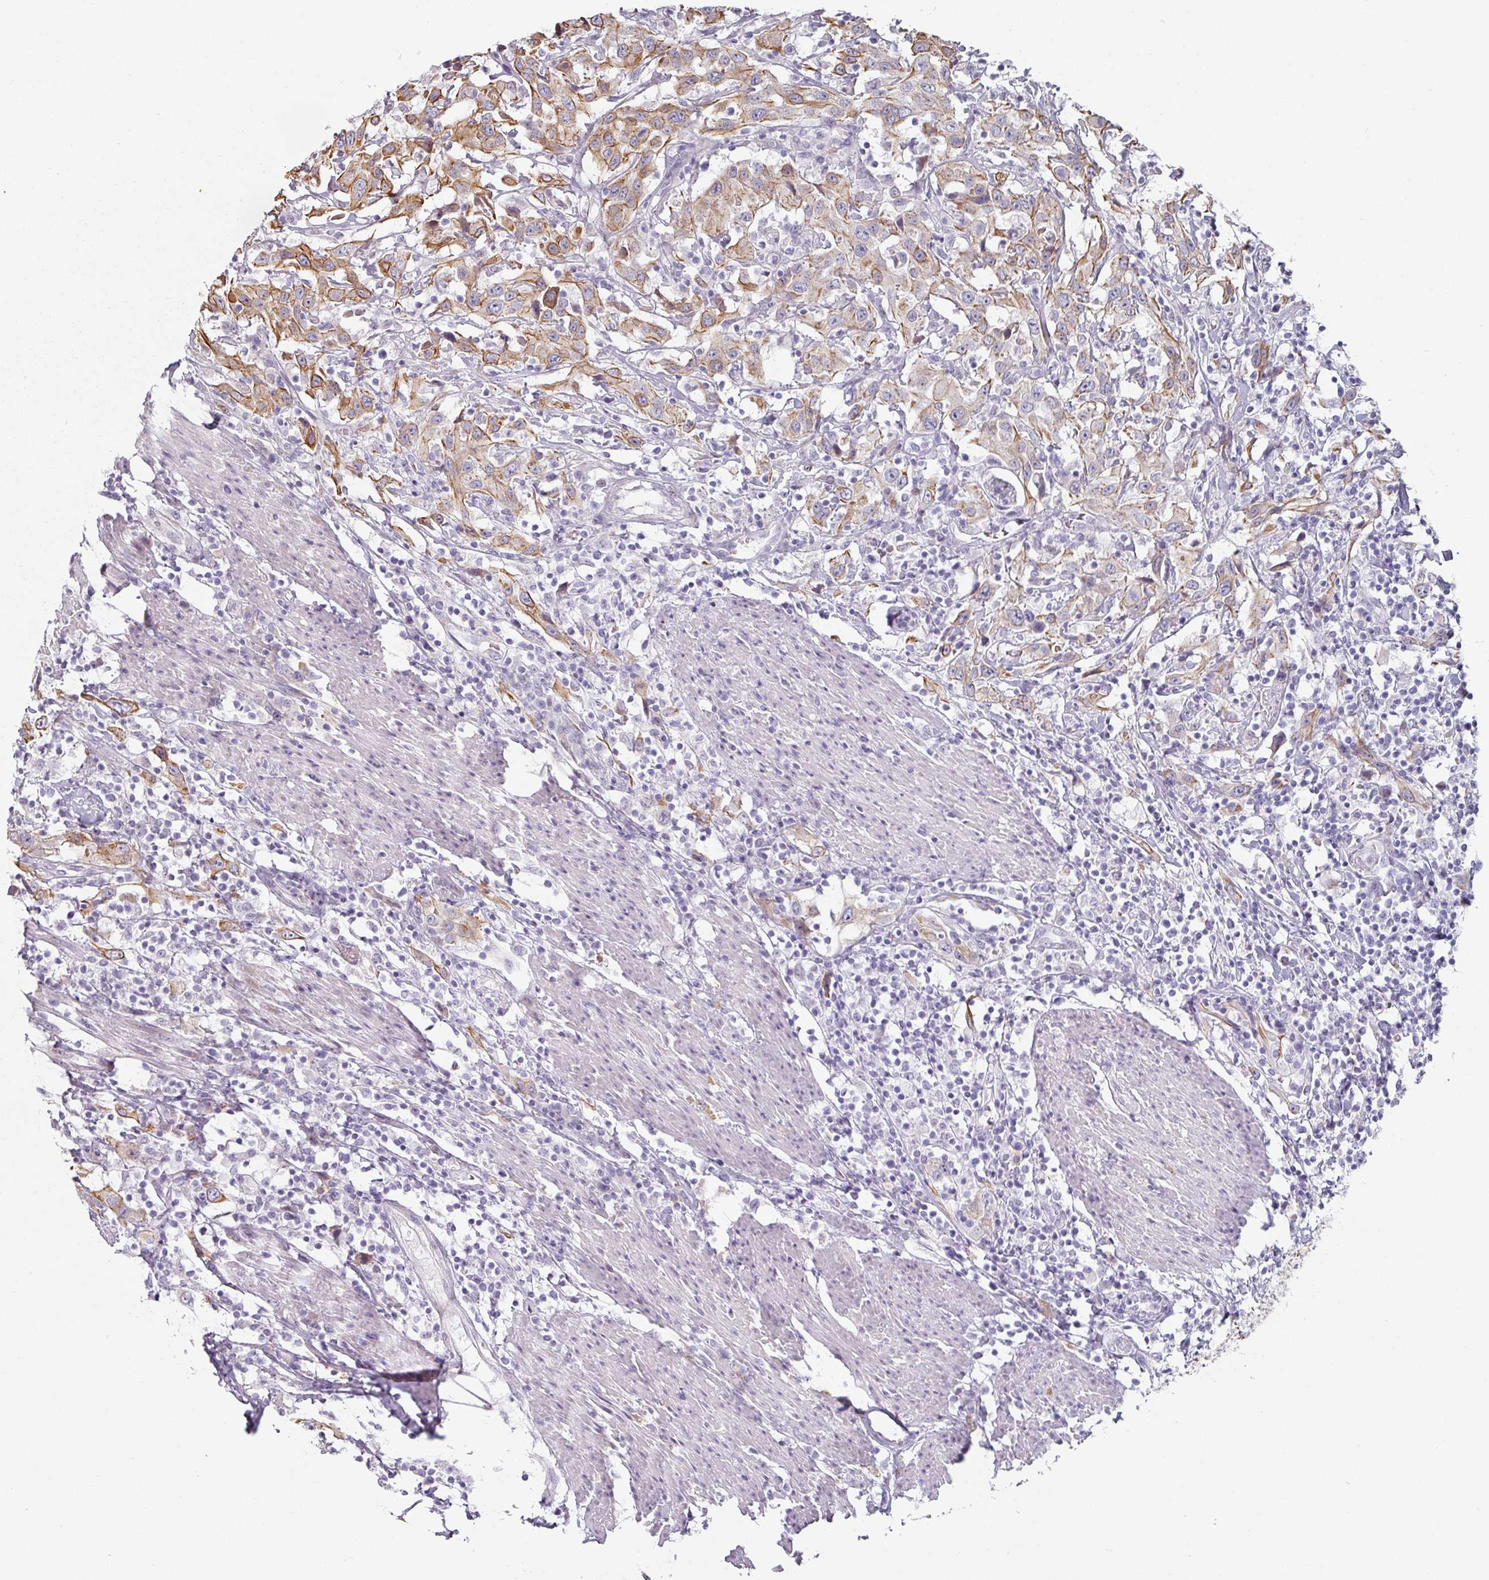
{"staining": {"intensity": "moderate", "quantity": ">75%", "location": "cytoplasmic/membranous"}, "tissue": "urothelial cancer", "cell_type": "Tumor cells", "image_type": "cancer", "snomed": [{"axis": "morphology", "description": "Urothelial carcinoma, High grade"}, {"axis": "topography", "description": "Urinary bladder"}], "caption": "Immunohistochemistry (DAB (3,3'-diaminobenzidine)) staining of urothelial cancer shows moderate cytoplasmic/membranous protein positivity in approximately >75% of tumor cells. (Stains: DAB in brown, nuclei in blue, Microscopy: brightfield microscopy at high magnification).", "gene": "CEP78", "patient": {"sex": "male", "age": 61}}